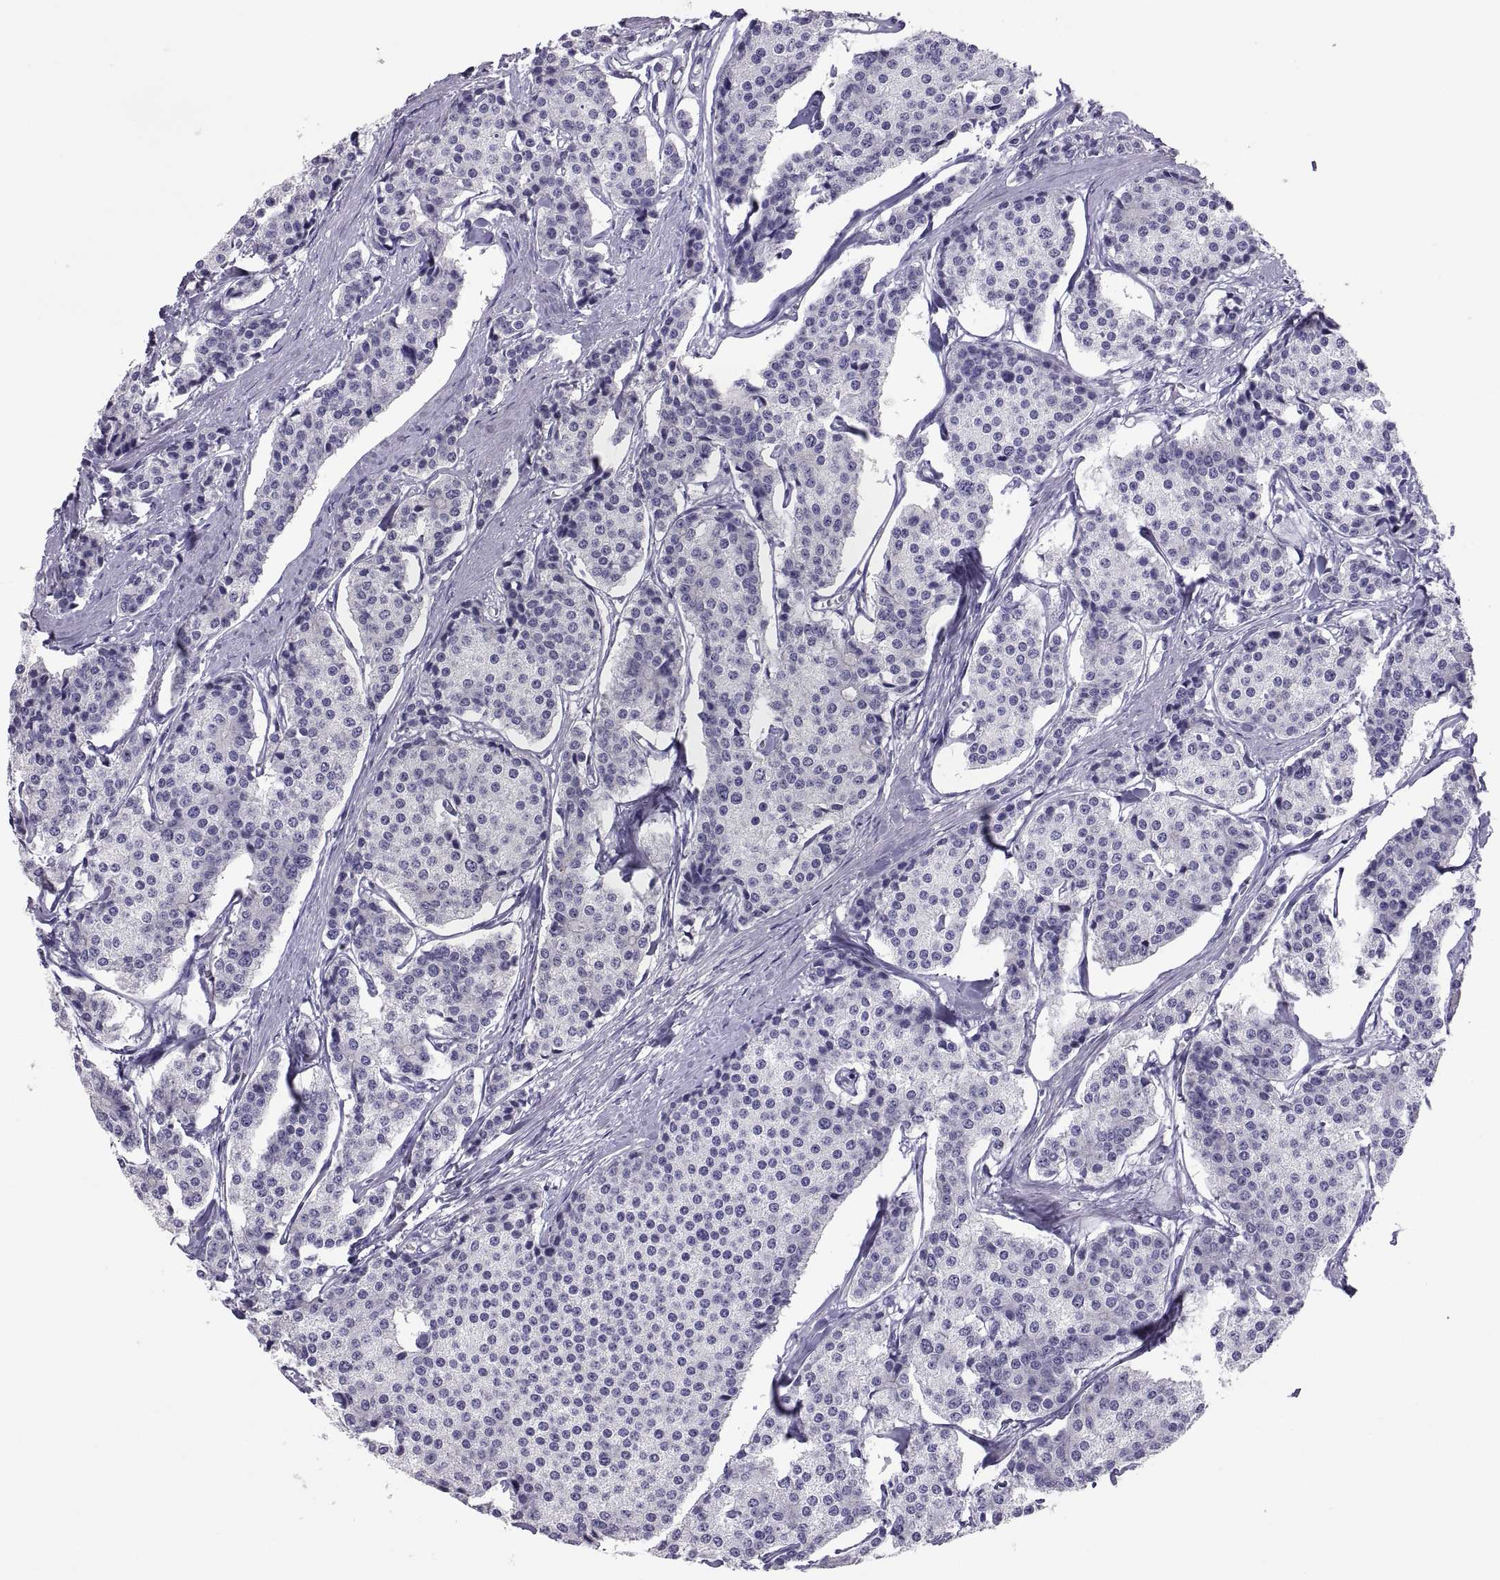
{"staining": {"intensity": "negative", "quantity": "none", "location": "none"}, "tissue": "carcinoid", "cell_type": "Tumor cells", "image_type": "cancer", "snomed": [{"axis": "morphology", "description": "Carcinoid, malignant, NOS"}, {"axis": "topography", "description": "Small intestine"}], "caption": "Immunohistochemical staining of human carcinoid (malignant) displays no significant expression in tumor cells.", "gene": "RNASE12", "patient": {"sex": "female", "age": 65}}